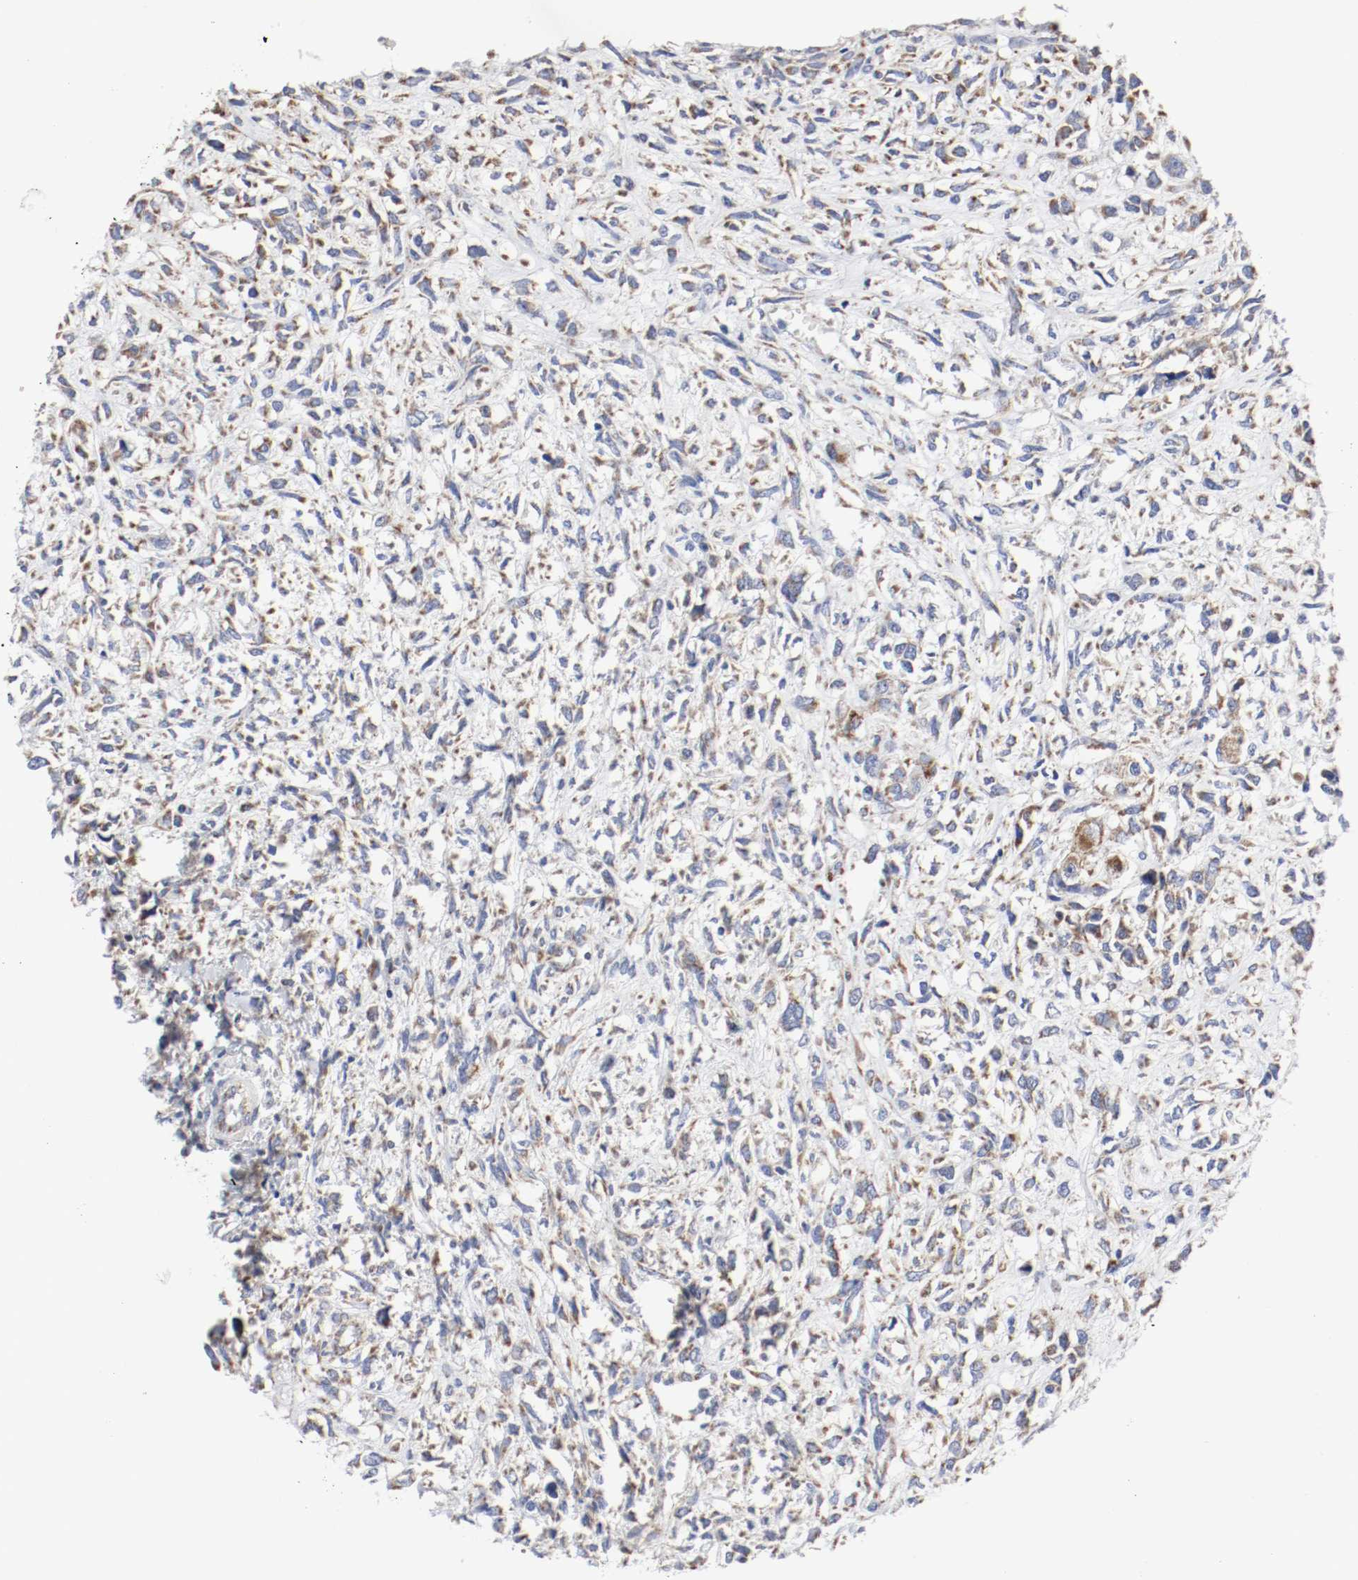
{"staining": {"intensity": "moderate", "quantity": ">75%", "location": "cytoplasmic/membranous"}, "tissue": "head and neck cancer", "cell_type": "Tumor cells", "image_type": "cancer", "snomed": [{"axis": "morphology", "description": "Necrosis, NOS"}, {"axis": "morphology", "description": "Neoplasm, malignant, NOS"}, {"axis": "topography", "description": "Salivary gland"}, {"axis": "topography", "description": "Head-Neck"}], "caption": "Tumor cells exhibit medium levels of moderate cytoplasmic/membranous staining in approximately >75% of cells in human neoplasm (malignant) (head and neck).", "gene": "AFG3L2", "patient": {"sex": "male", "age": 43}}